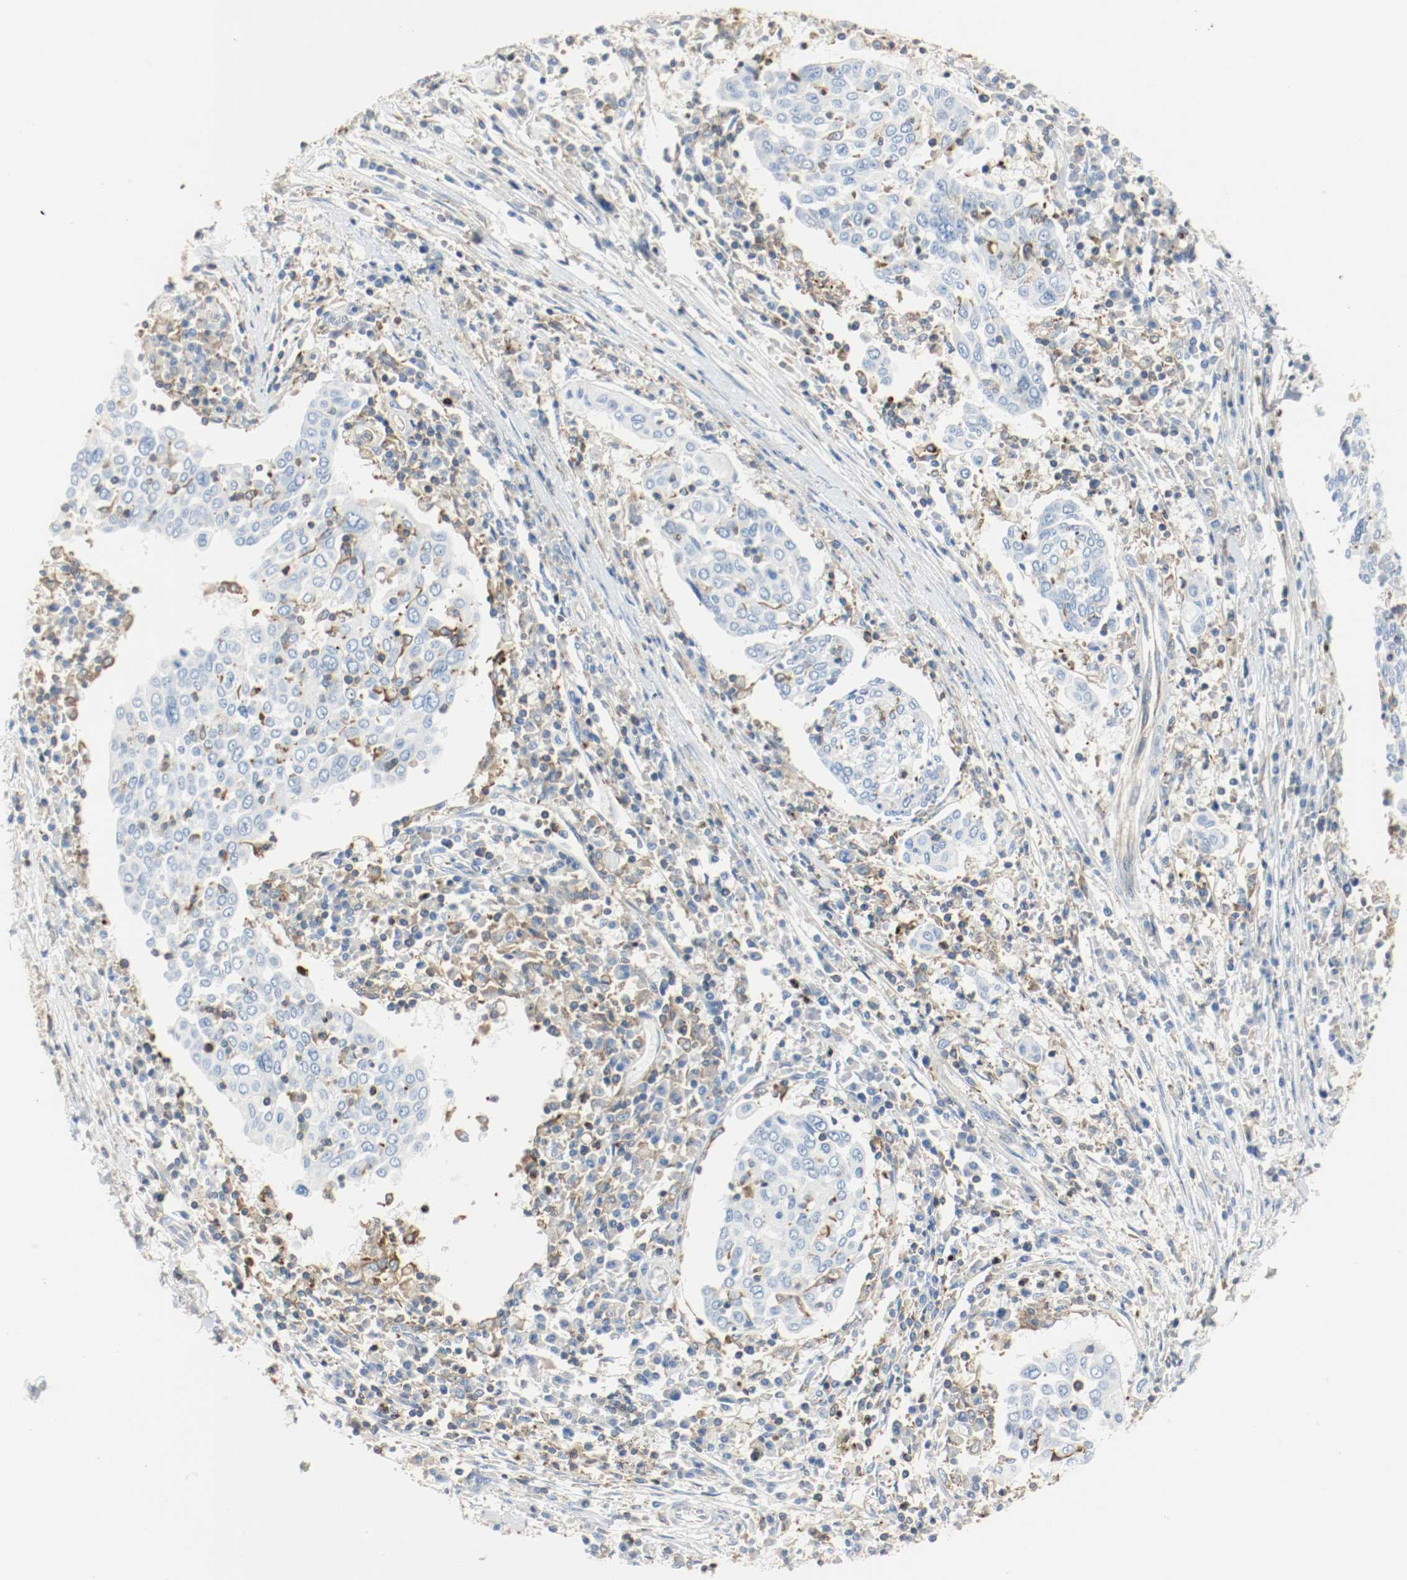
{"staining": {"intensity": "negative", "quantity": "none", "location": "none"}, "tissue": "cervical cancer", "cell_type": "Tumor cells", "image_type": "cancer", "snomed": [{"axis": "morphology", "description": "Squamous cell carcinoma, NOS"}, {"axis": "topography", "description": "Cervix"}], "caption": "Squamous cell carcinoma (cervical) was stained to show a protein in brown. There is no significant staining in tumor cells. Nuclei are stained in blue.", "gene": "ARPC1B", "patient": {"sex": "female", "age": 40}}